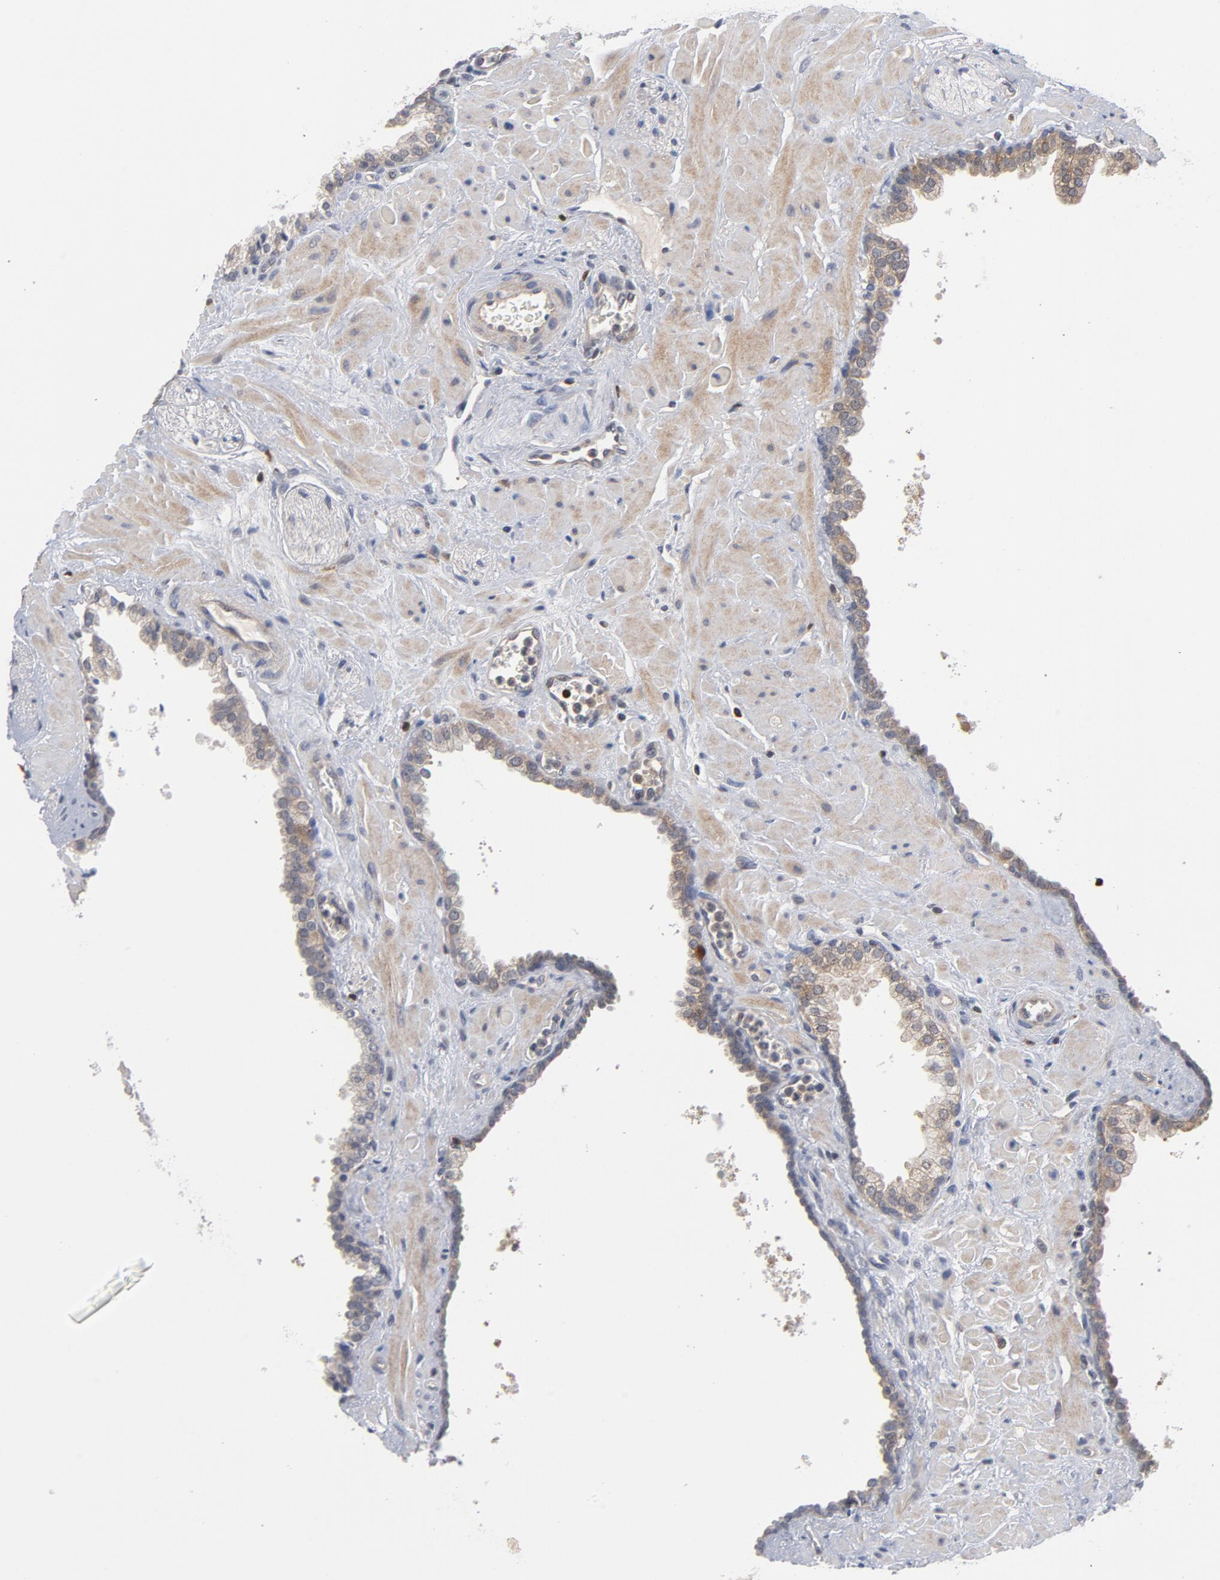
{"staining": {"intensity": "weak", "quantity": ">75%", "location": "cytoplasmic/membranous"}, "tissue": "prostate", "cell_type": "Glandular cells", "image_type": "normal", "snomed": [{"axis": "morphology", "description": "Normal tissue, NOS"}, {"axis": "topography", "description": "Prostate"}], "caption": "A brown stain labels weak cytoplasmic/membranous expression of a protein in glandular cells of benign prostate.", "gene": "TRADD", "patient": {"sex": "male", "age": 60}}